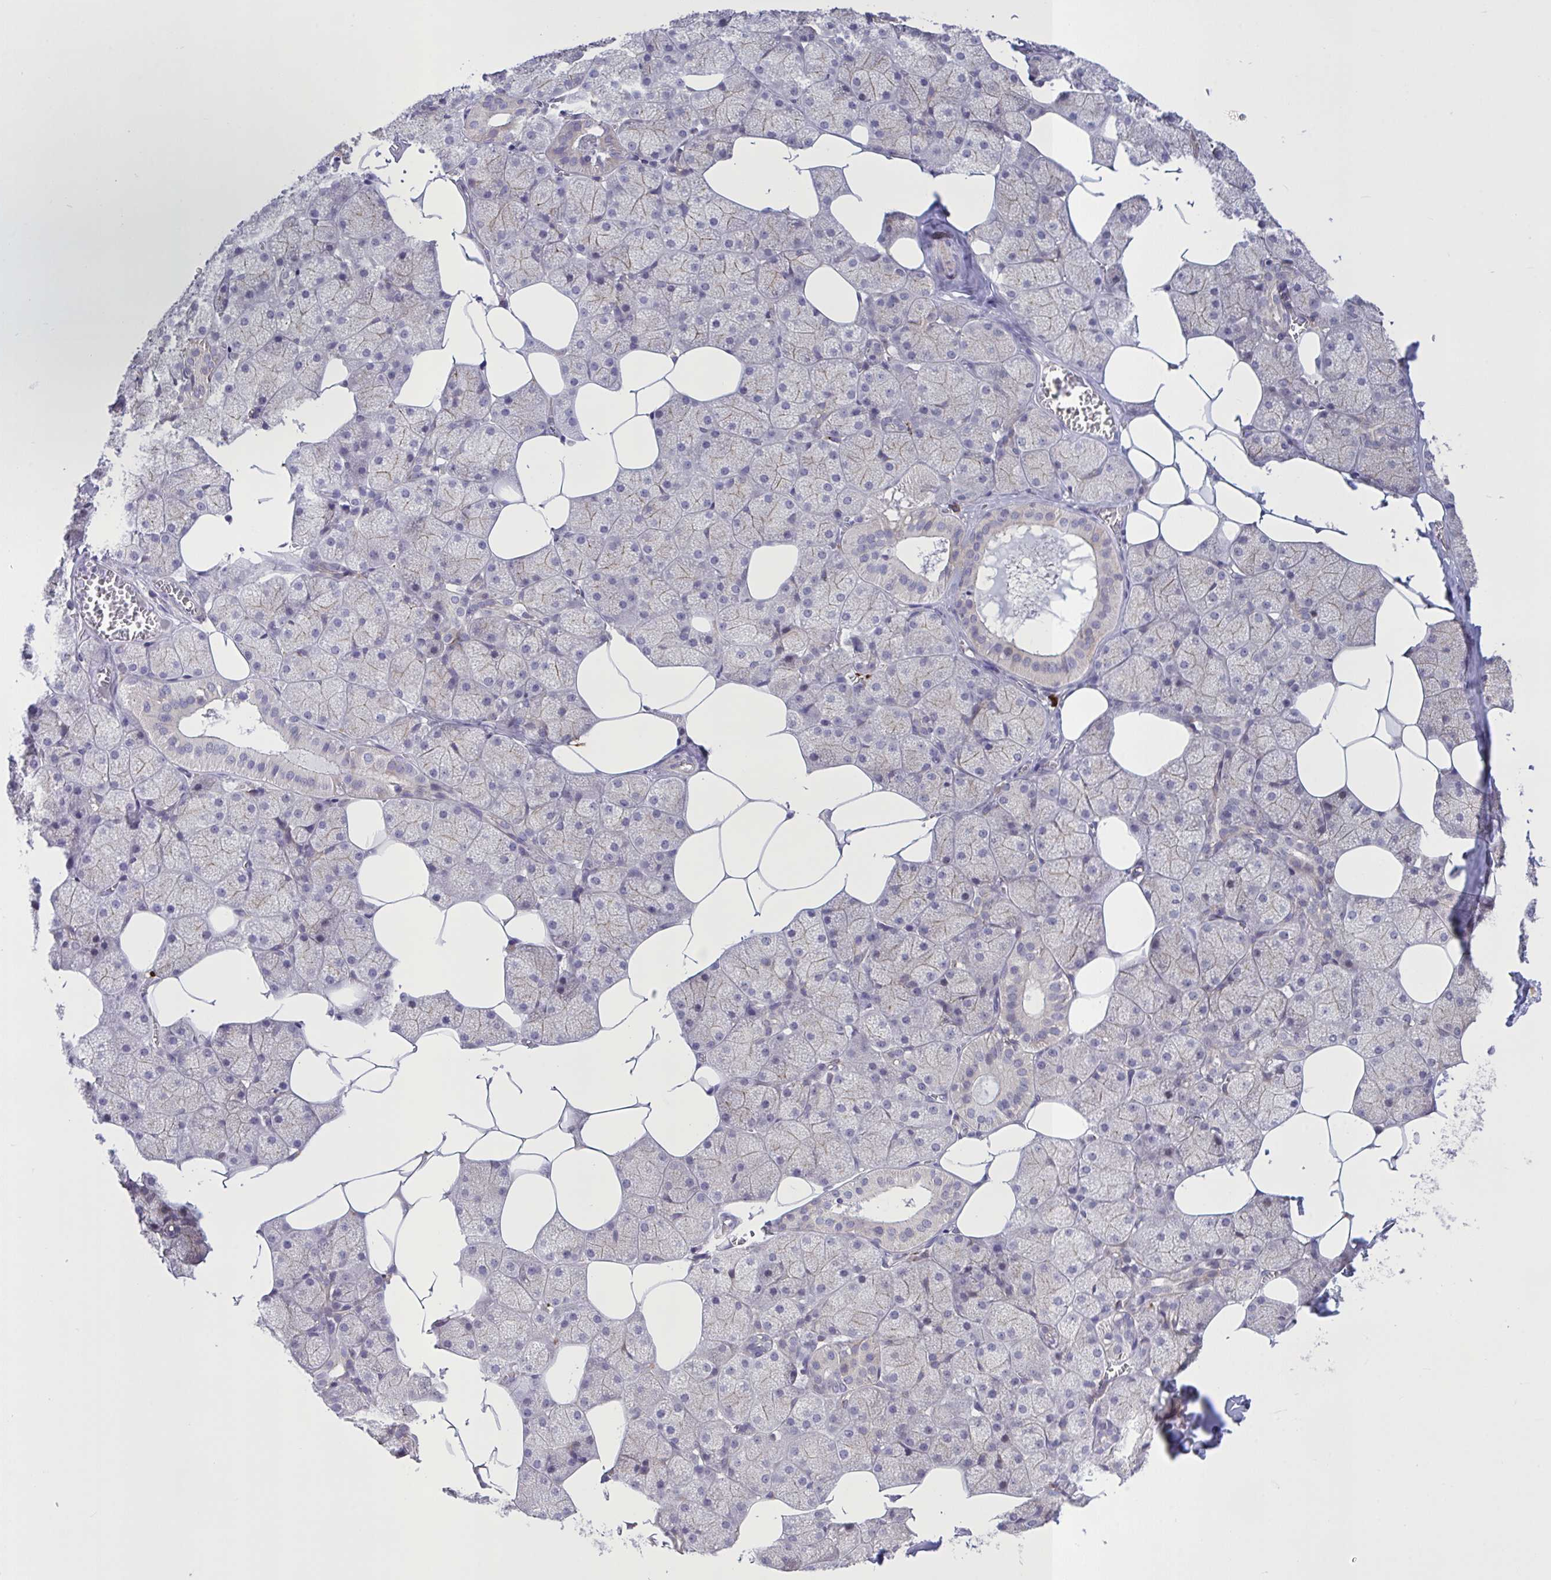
{"staining": {"intensity": "weak", "quantity": "<25%", "location": "cytoplasmic/membranous"}, "tissue": "salivary gland", "cell_type": "Glandular cells", "image_type": "normal", "snomed": [{"axis": "morphology", "description": "Normal tissue, NOS"}, {"axis": "topography", "description": "Salivary gland"}, {"axis": "topography", "description": "Peripheral nerve tissue"}], "caption": "The IHC photomicrograph has no significant expression in glandular cells of salivary gland. Brightfield microscopy of immunohistochemistry (IHC) stained with DAB (brown) and hematoxylin (blue), captured at high magnification.", "gene": "MRGPRX2", "patient": {"sex": "male", "age": 38}}